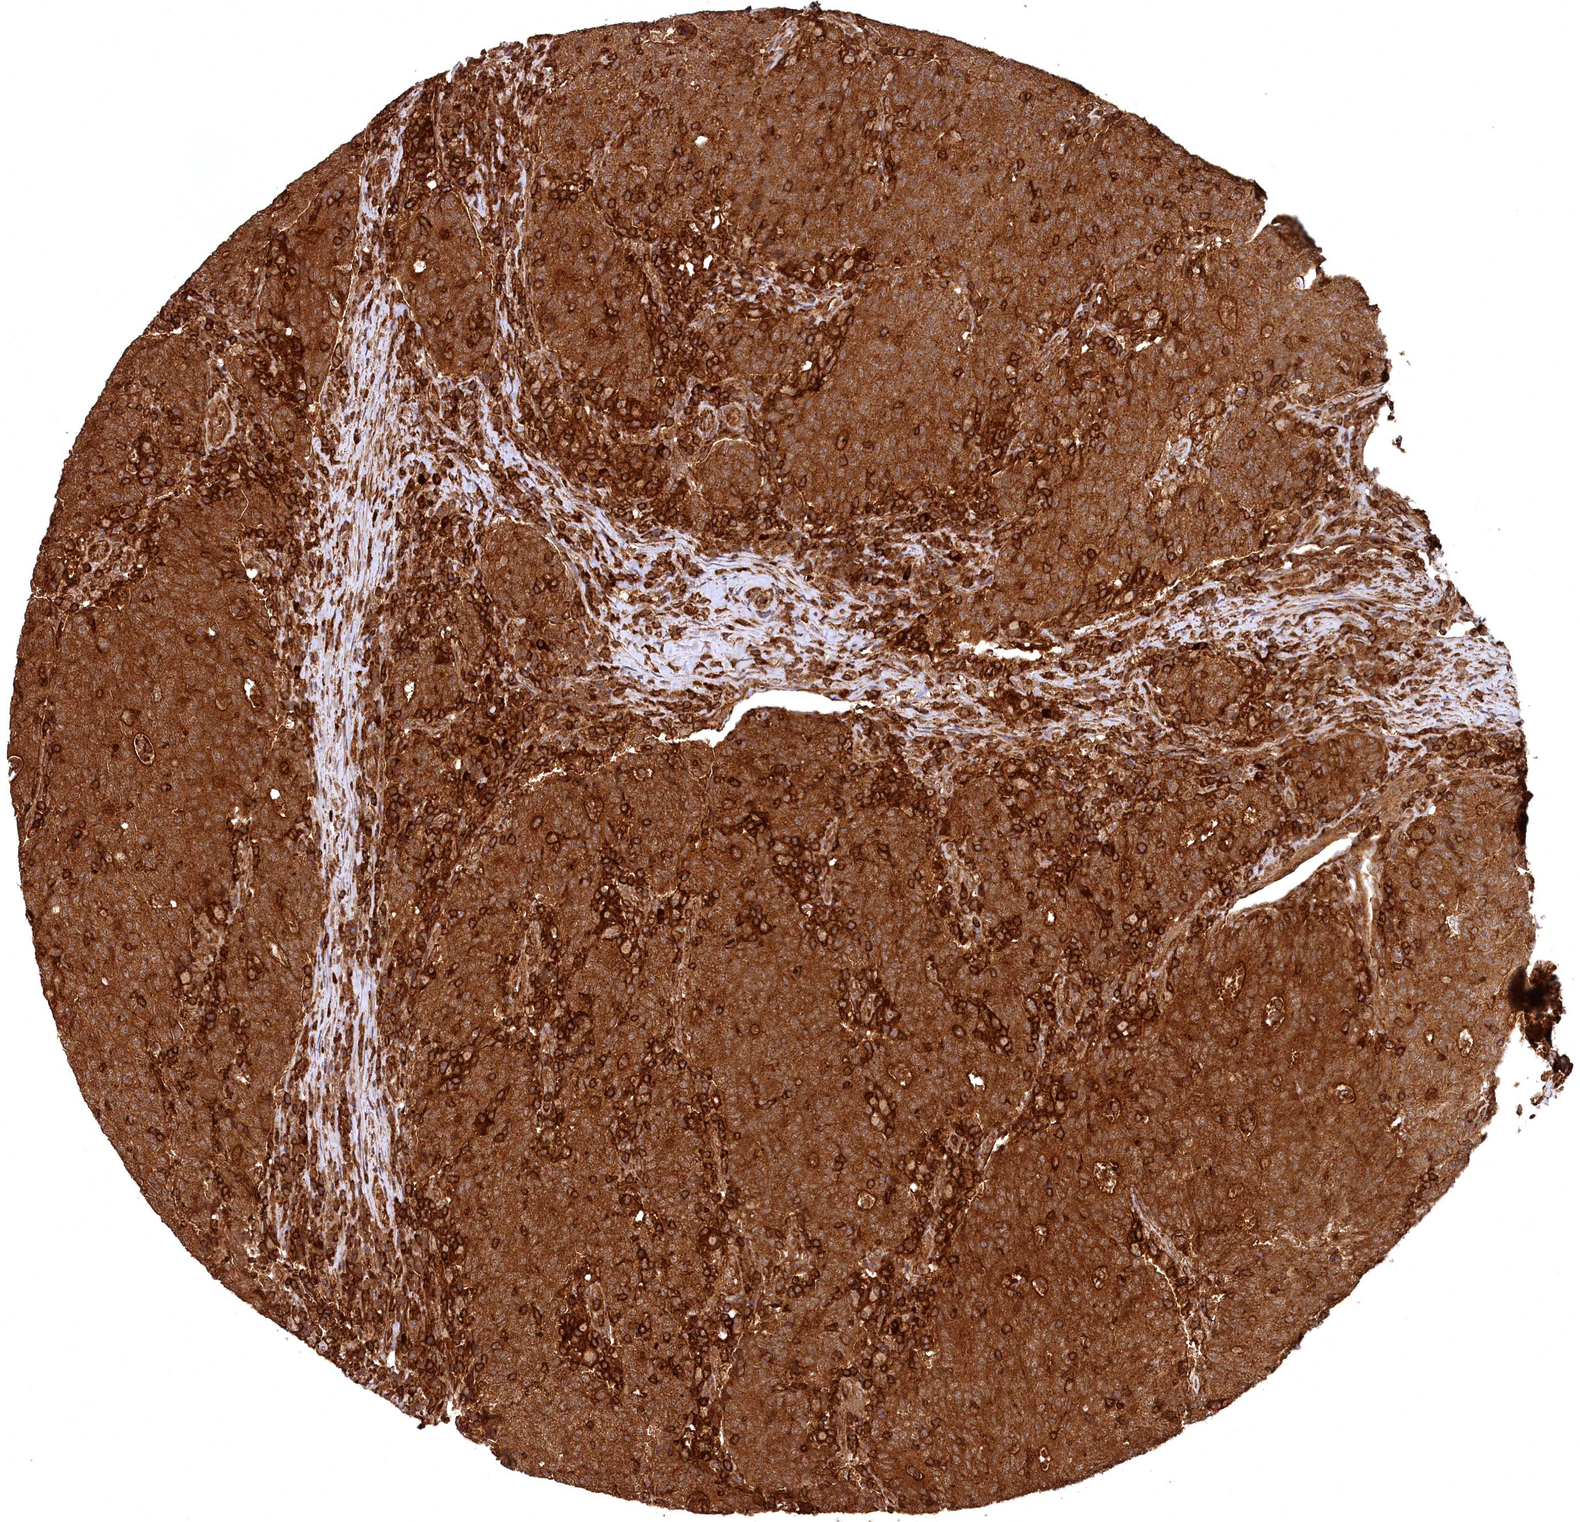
{"staining": {"intensity": "strong", "quantity": ">75%", "location": "cytoplasmic/membranous"}, "tissue": "colorectal cancer", "cell_type": "Tumor cells", "image_type": "cancer", "snomed": [{"axis": "morphology", "description": "Adenocarcinoma, NOS"}, {"axis": "topography", "description": "Colon"}], "caption": "Strong cytoplasmic/membranous staining for a protein is seen in approximately >75% of tumor cells of adenocarcinoma (colorectal) using immunohistochemistry (IHC).", "gene": "STUB1", "patient": {"sex": "female", "age": 75}}